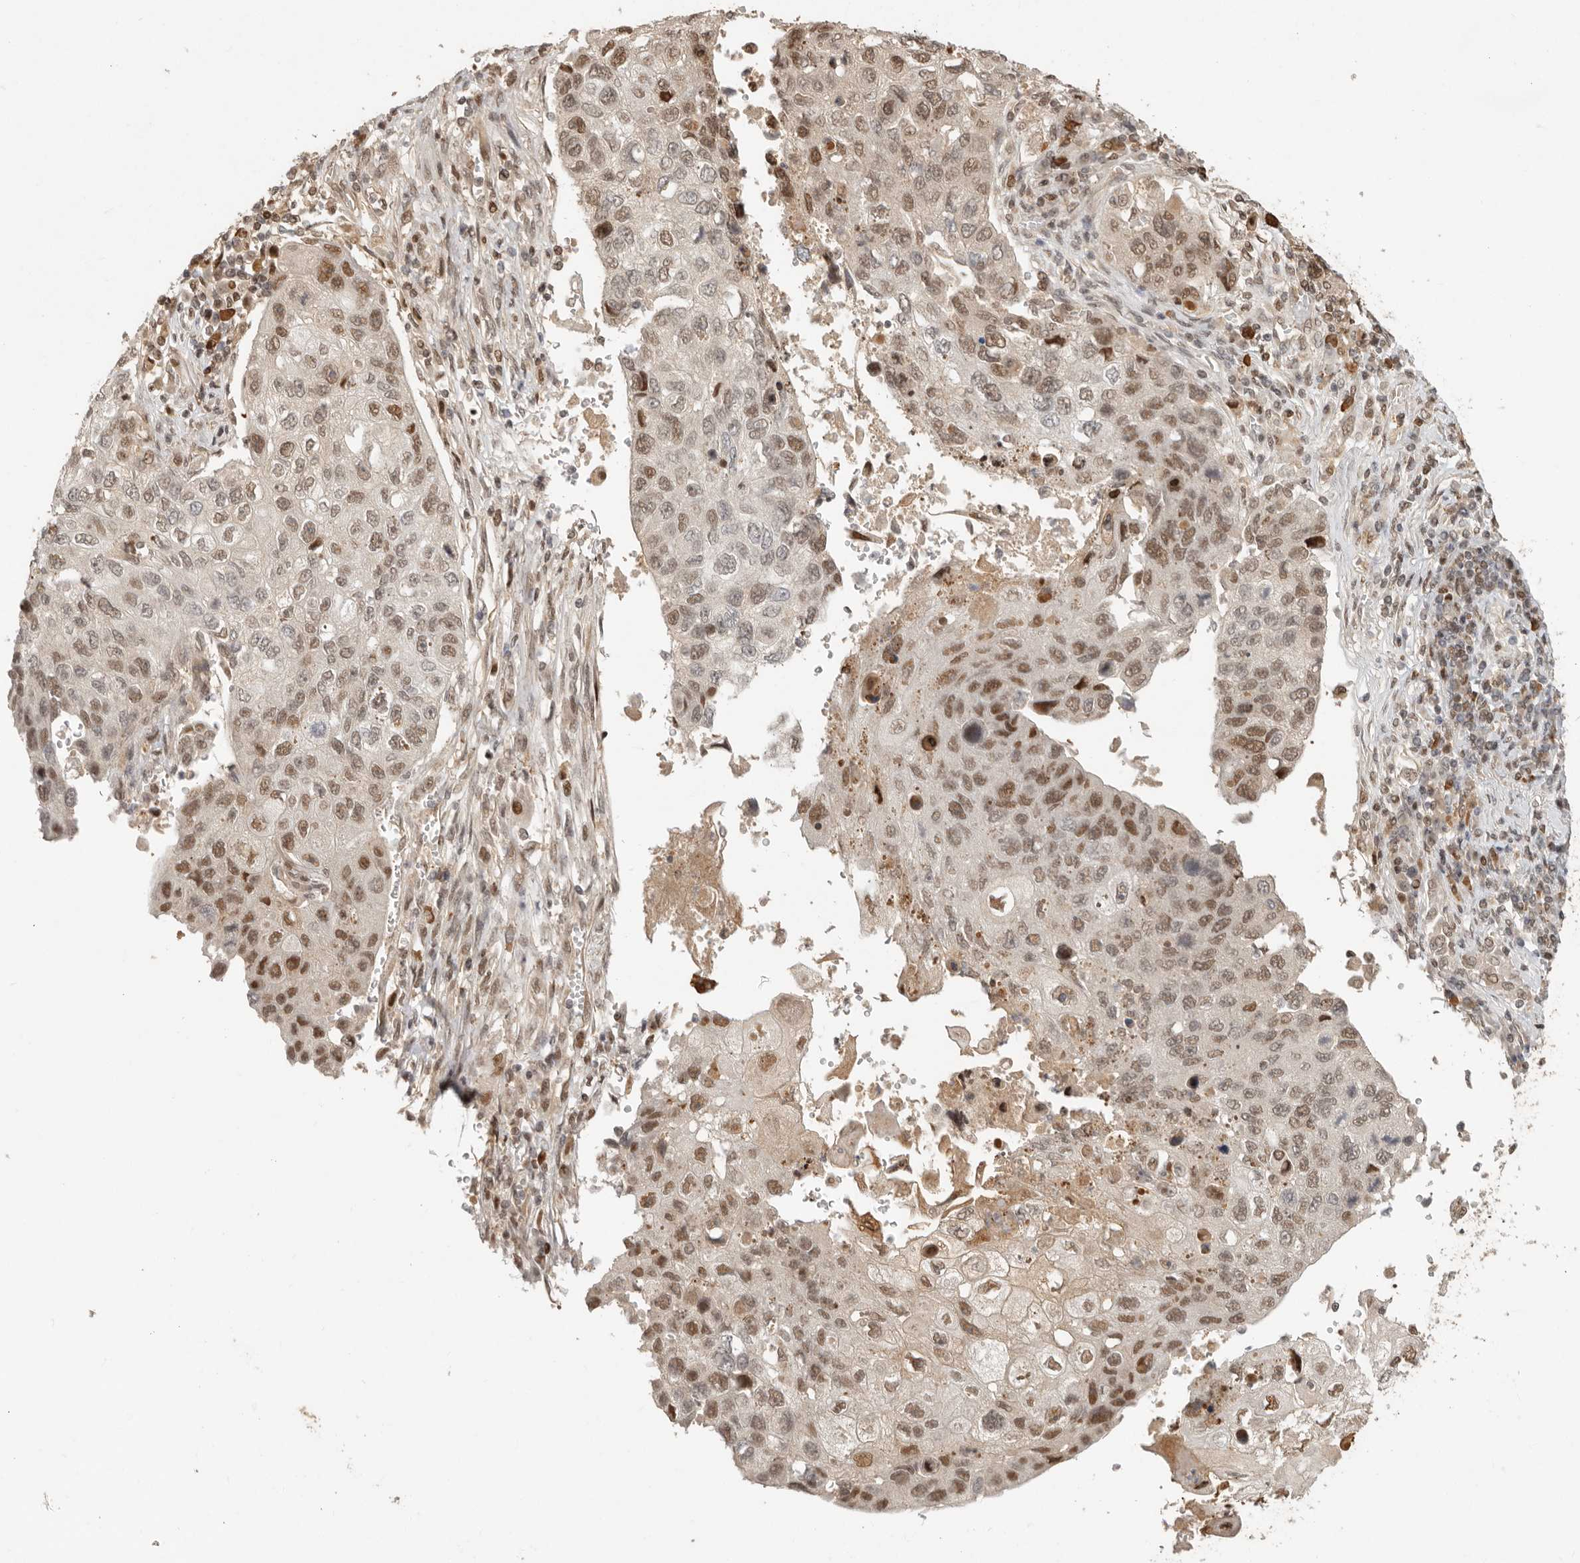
{"staining": {"intensity": "moderate", "quantity": ">75%", "location": "nuclear"}, "tissue": "lung cancer", "cell_type": "Tumor cells", "image_type": "cancer", "snomed": [{"axis": "morphology", "description": "Squamous cell carcinoma, NOS"}, {"axis": "topography", "description": "Lung"}], "caption": "DAB immunohistochemical staining of human lung squamous cell carcinoma shows moderate nuclear protein staining in approximately >75% of tumor cells. (brown staining indicates protein expression, while blue staining denotes nuclei).", "gene": "PSMA5", "patient": {"sex": "male", "age": 61}}